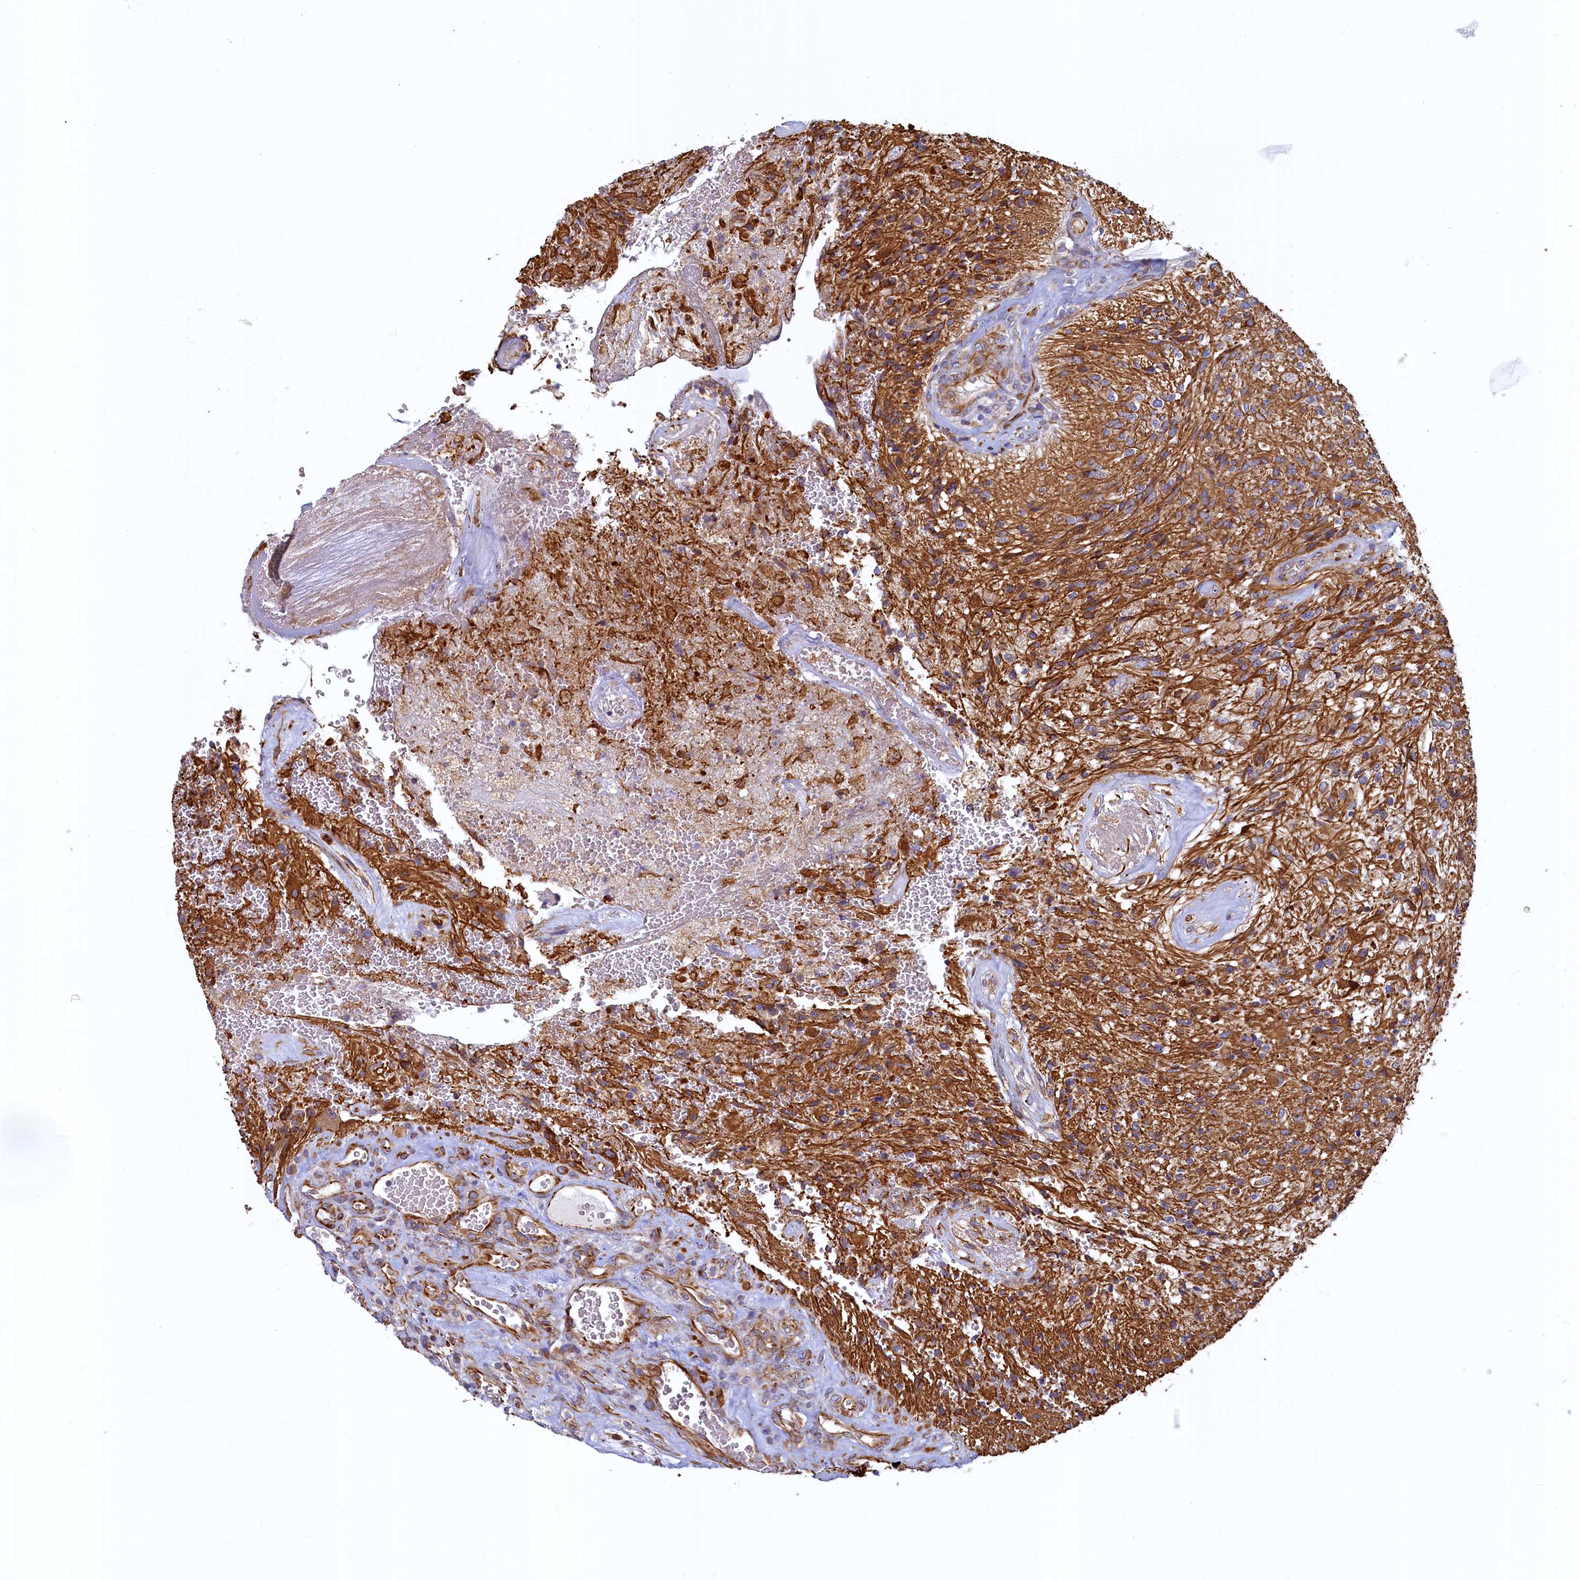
{"staining": {"intensity": "strong", "quantity": ">75%", "location": "cytoplasmic/membranous"}, "tissue": "glioma", "cell_type": "Tumor cells", "image_type": "cancer", "snomed": [{"axis": "morphology", "description": "Glioma, malignant, High grade"}, {"axis": "topography", "description": "Brain"}], "caption": "Malignant high-grade glioma stained for a protein reveals strong cytoplasmic/membranous positivity in tumor cells.", "gene": "LRRC57", "patient": {"sex": "male", "age": 56}}